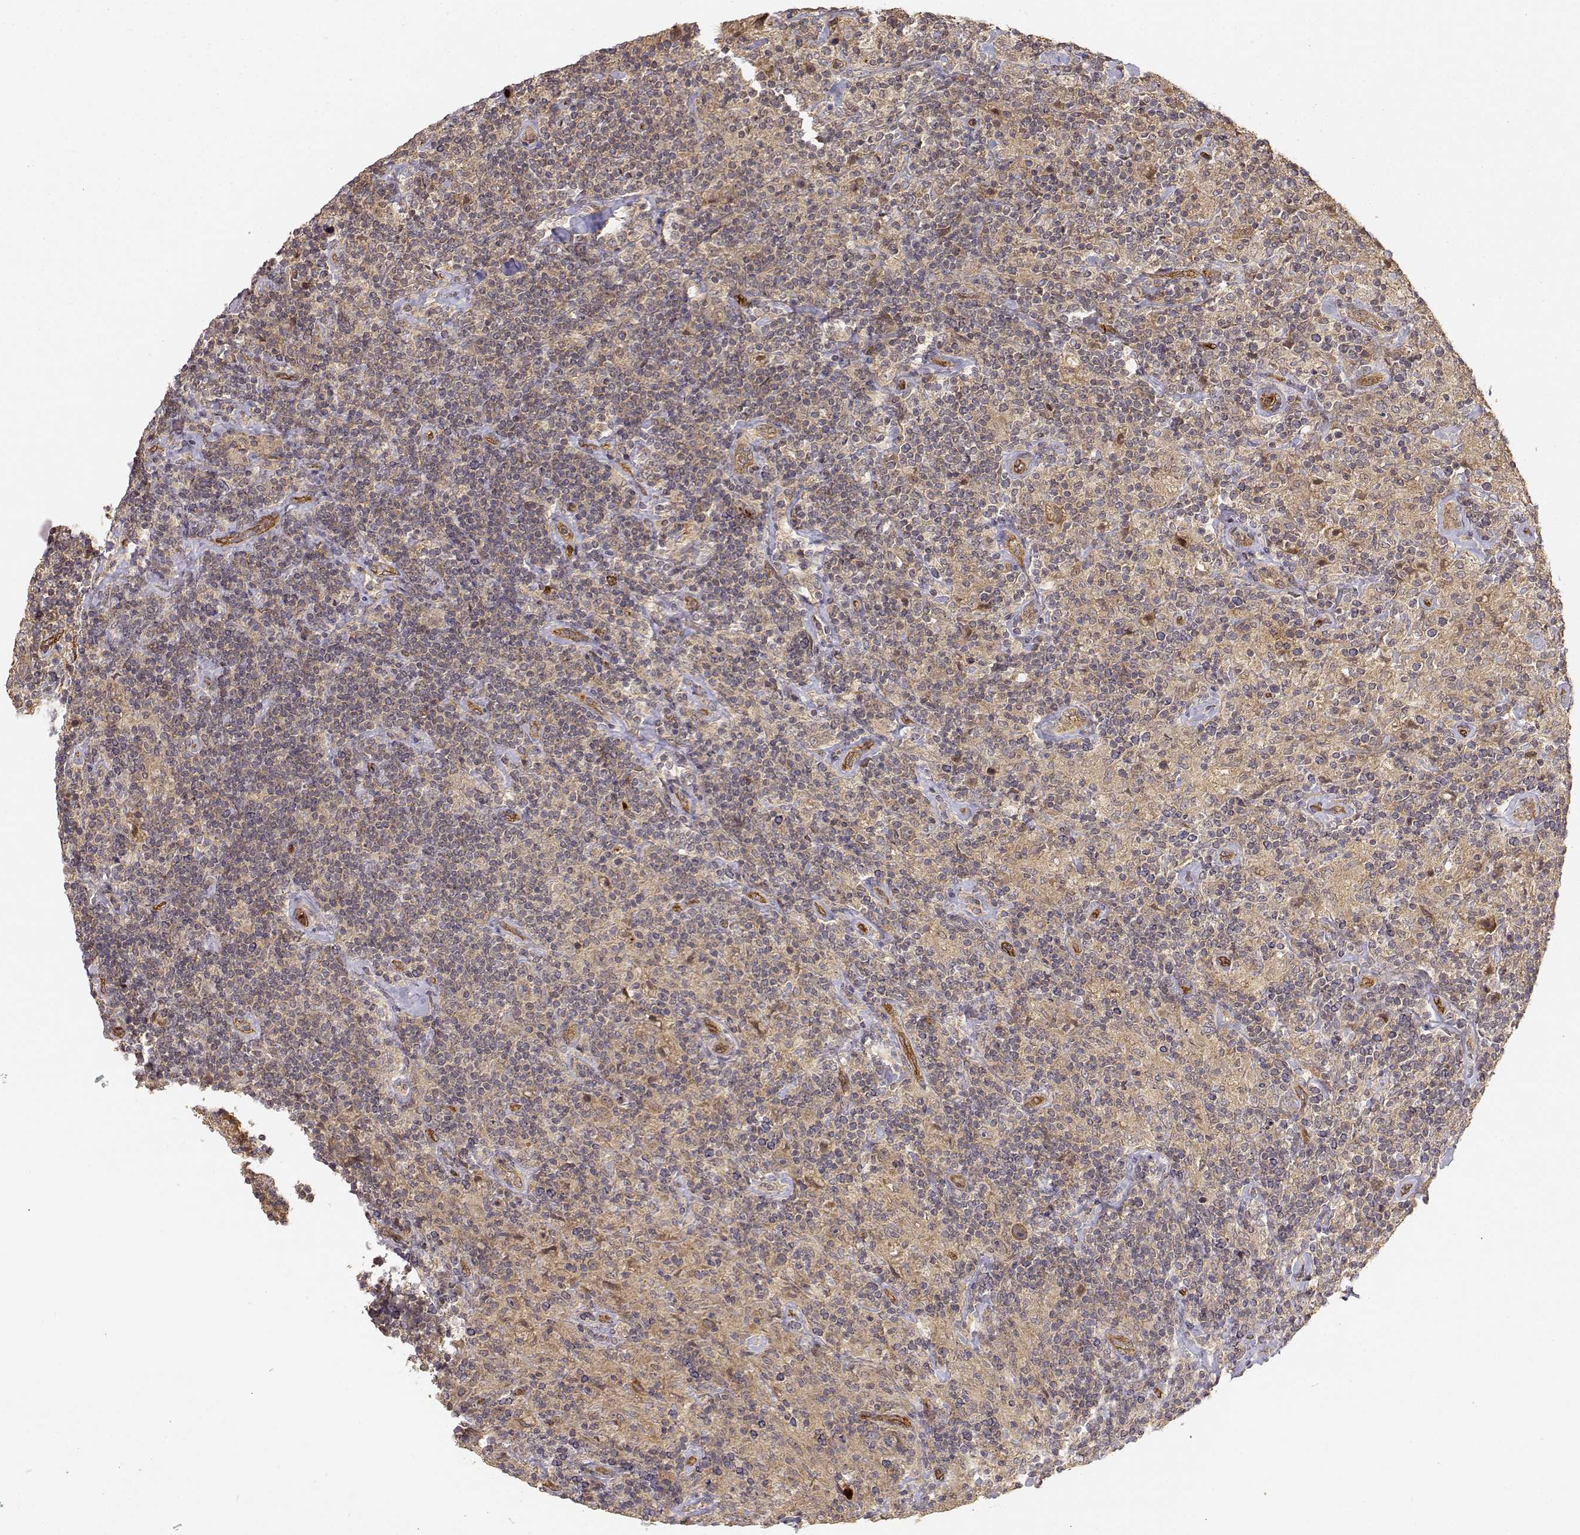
{"staining": {"intensity": "weak", "quantity": ">75%", "location": "cytoplasmic/membranous"}, "tissue": "lymphoma", "cell_type": "Tumor cells", "image_type": "cancer", "snomed": [{"axis": "morphology", "description": "Hodgkin's disease, NOS"}, {"axis": "topography", "description": "Lymph node"}], "caption": "Hodgkin's disease stained for a protein (brown) exhibits weak cytoplasmic/membranous positive expression in approximately >75% of tumor cells.", "gene": "CDK5RAP2", "patient": {"sex": "male", "age": 70}}